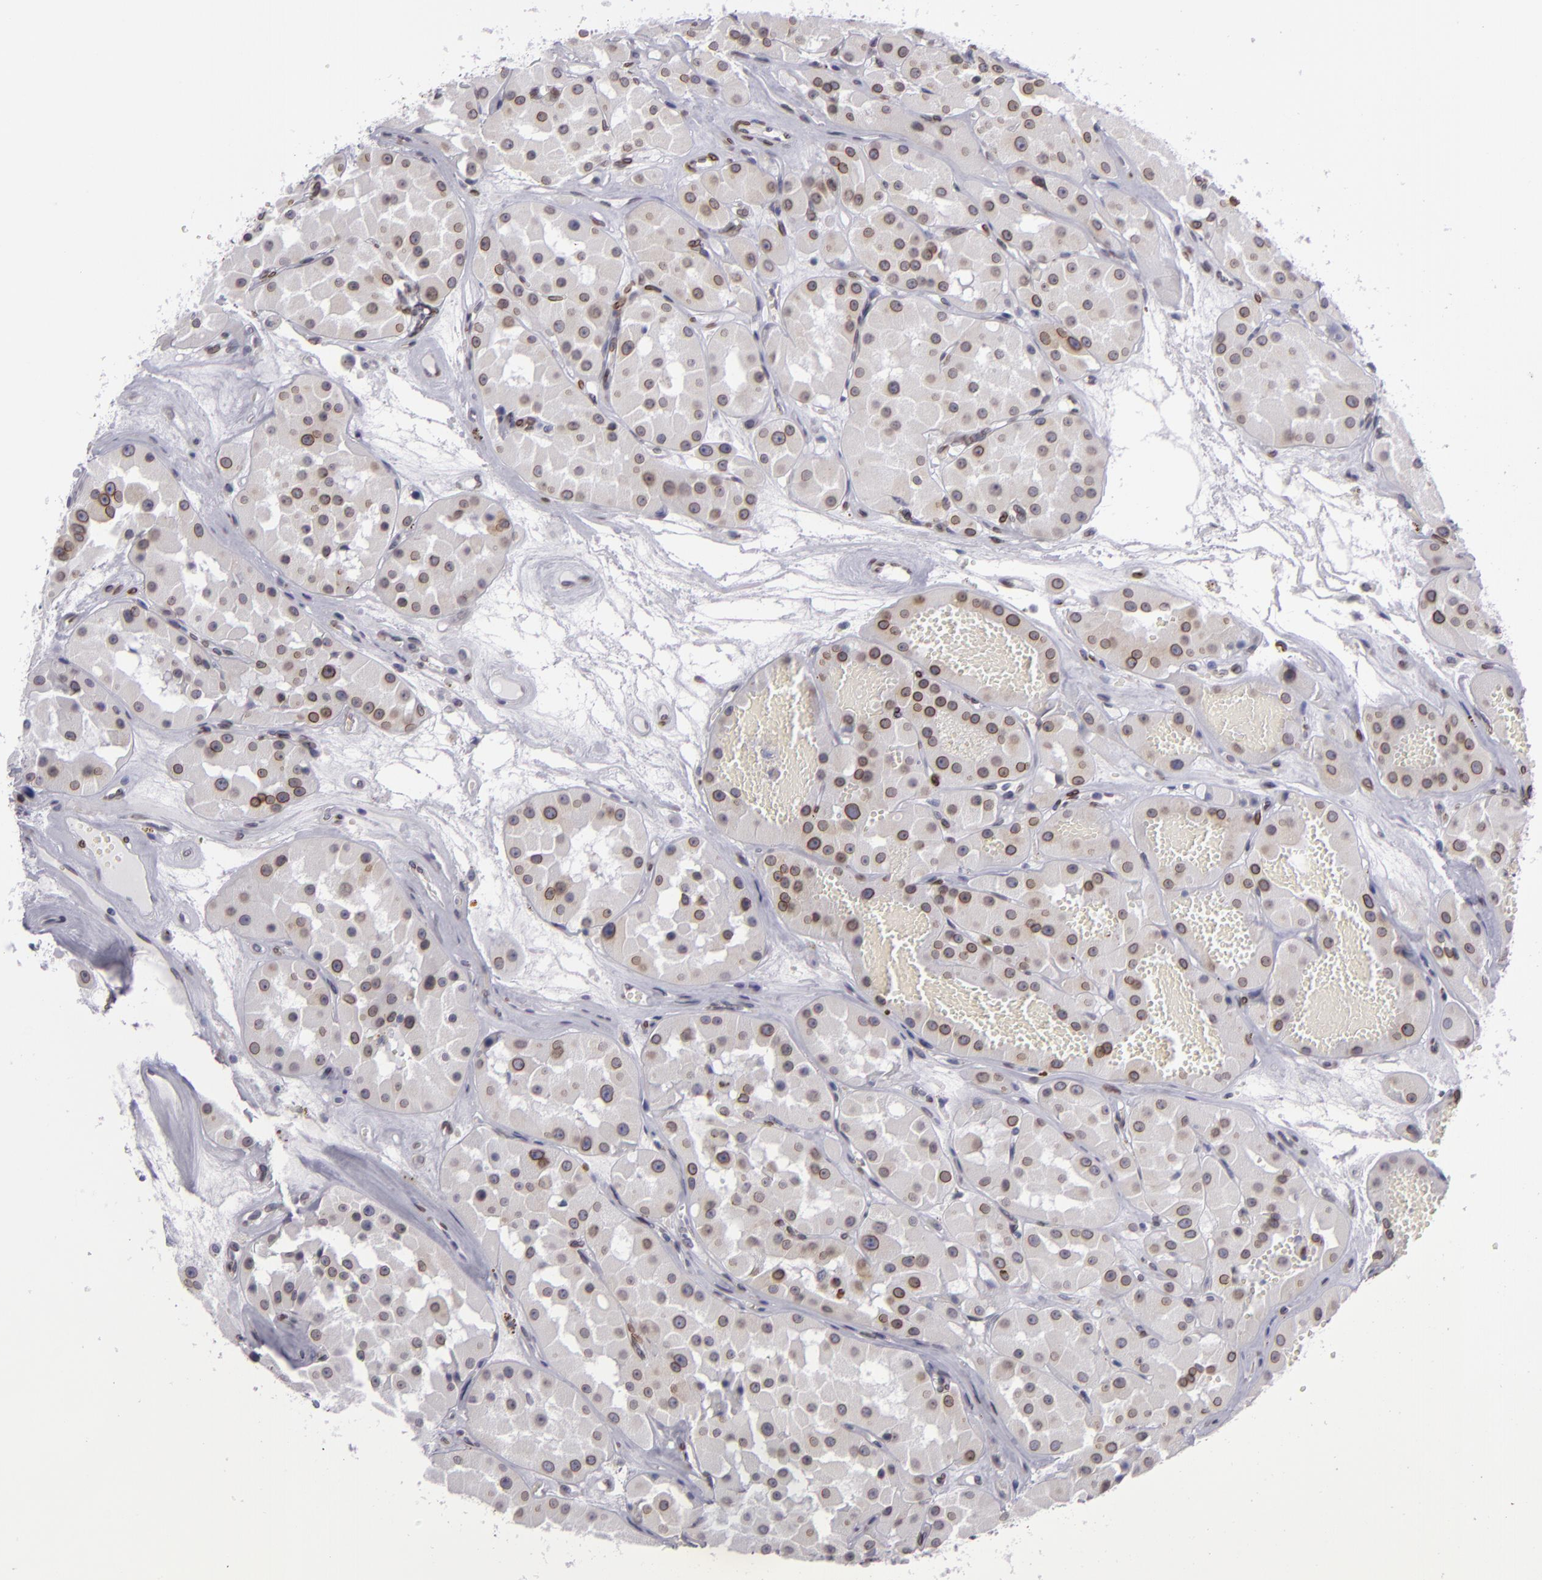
{"staining": {"intensity": "moderate", "quantity": "25%-75%", "location": "nuclear"}, "tissue": "renal cancer", "cell_type": "Tumor cells", "image_type": "cancer", "snomed": [{"axis": "morphology", "description": "Adenocarcinoma, uncertain malignant potential"}, {"axis": "topography", "description": "Kidney"}], "caption": "The immunohistochemical stain labels moderate nuclear positivity in tumor cells of renal cancer (adenocarcinoma,  uncertain malignant potential) tissue.", "gene": "EMD", "patient": {"sex": "male", "age": 63}}